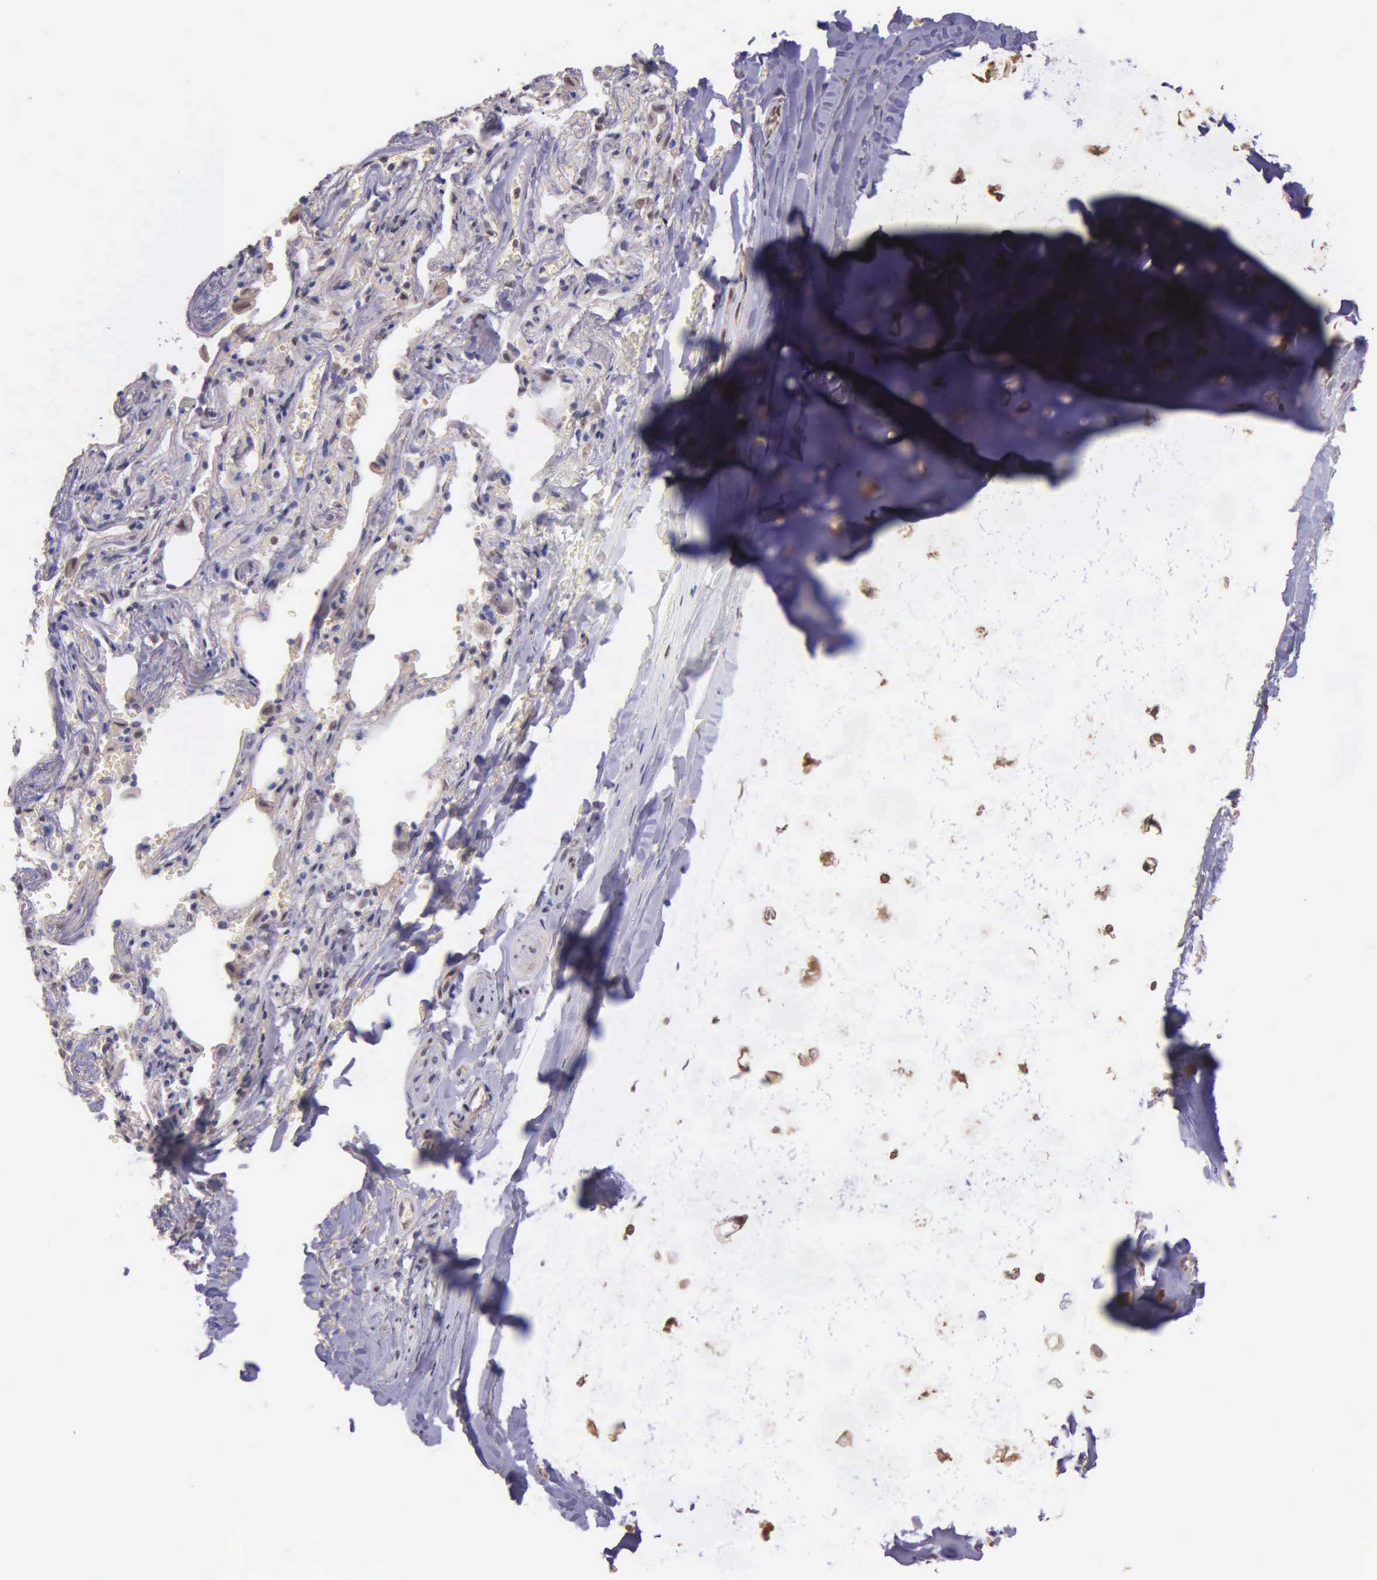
{"staining": {"intensity": "moderate", "quantity": ">75%", "location": "nuclear"}, "tissue": "adipose tissue", "cell_type": "Adipocytes", "image_type": "normal", "snomed": [{"axis": "morphology", "description": "Normal tissue, NOS"}, {"axis": "topography", "description": "Cartilage tissue"}, {"axis": "topography", "description": "Lung"}], "caption": "The image displays staining of normal adipose tissue, revealing moderate nuclear protein staining (brown color) within adipocytes. (Stains: DAB (3,3'-diaminobenzidine) in brown, nuclei in blue, Microscopy: brightfield microscopy at high magnification).", "gene": "PSMC1", "patient": {"sex": "male", "age": 65}}